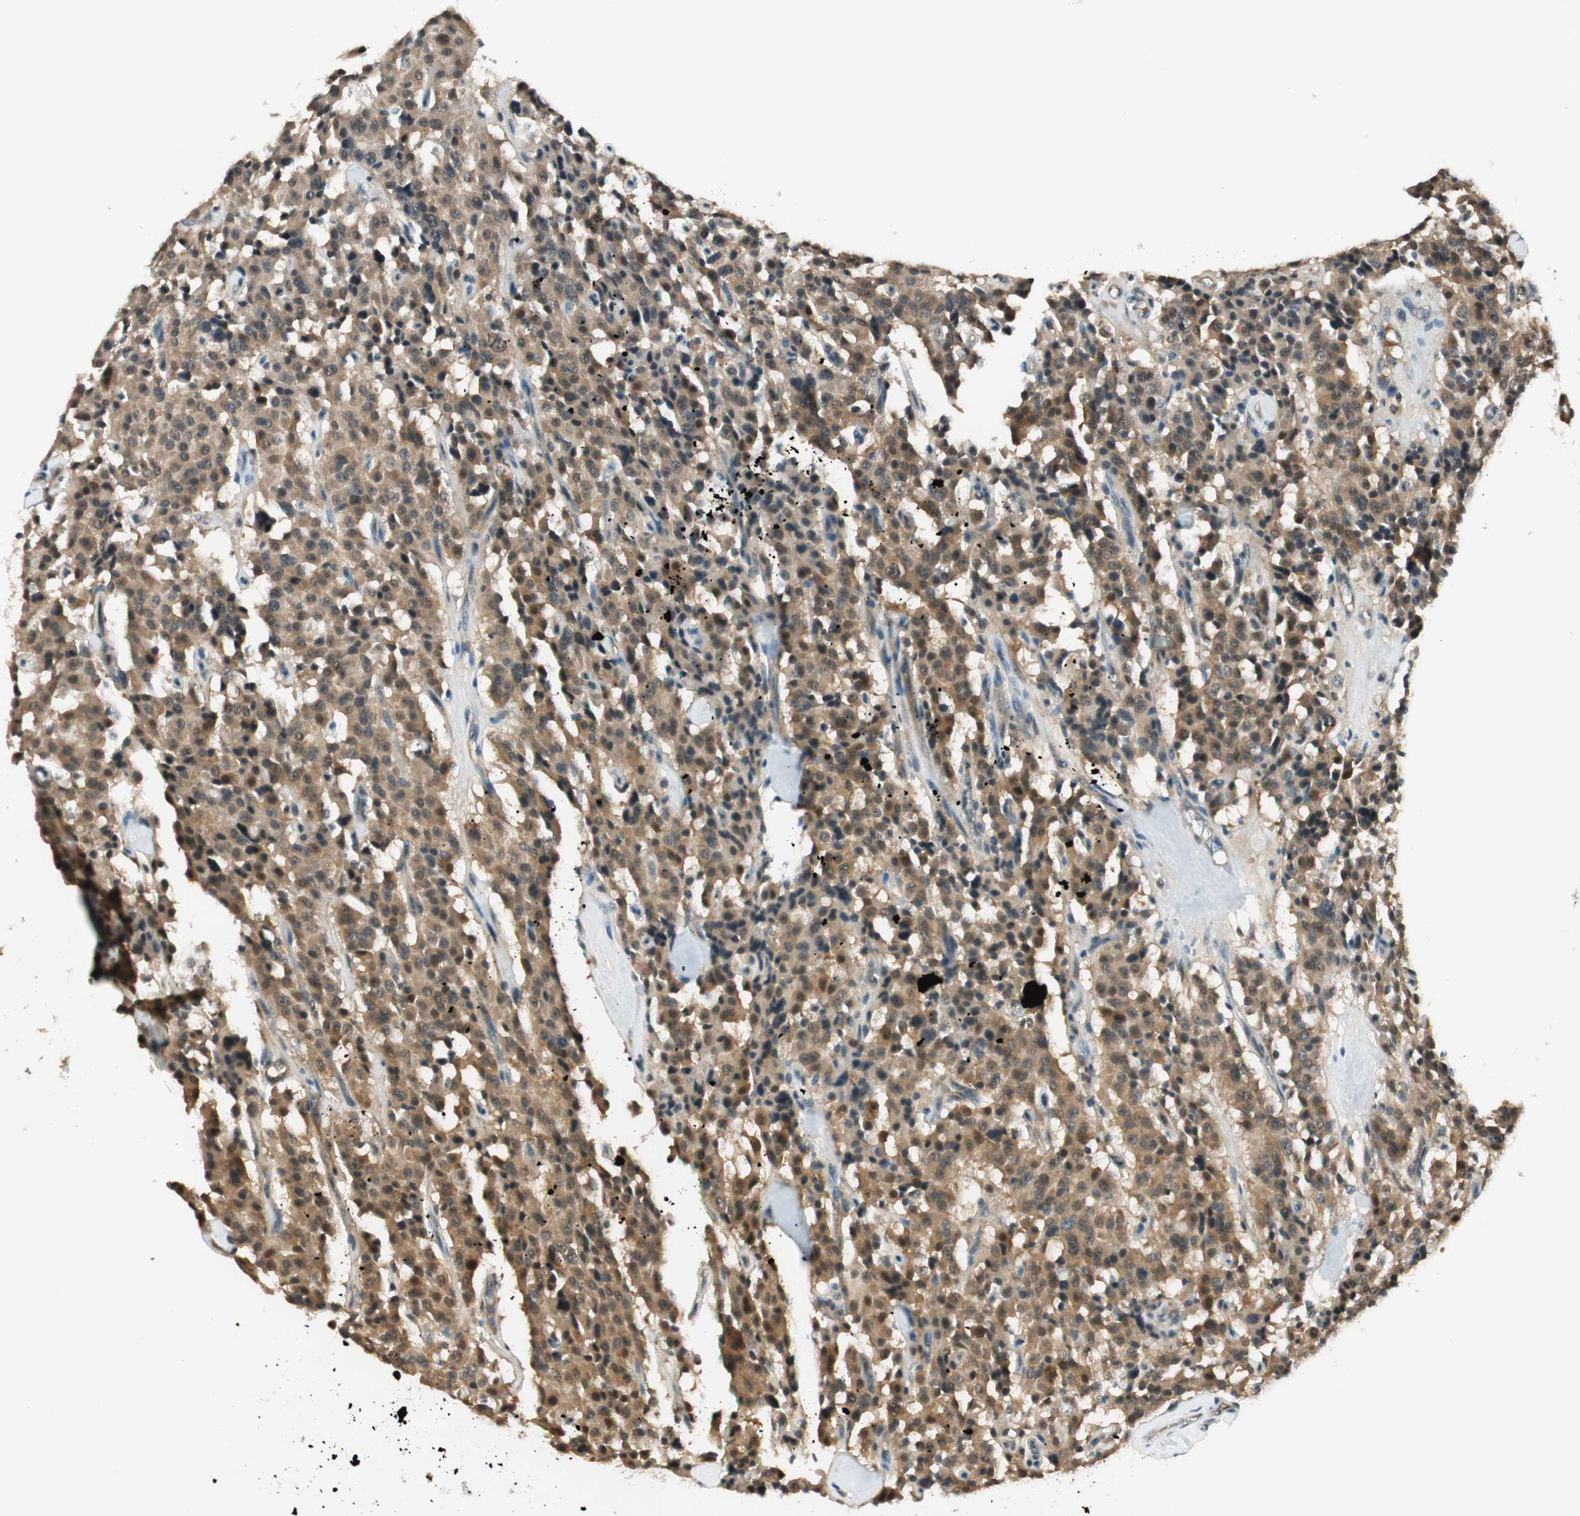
{"staining": {"intensity": "weak", "quantity": ">75%", "location": "cytoplasmic/membranous"}, "tissue": "carcinoid", "cell_type": "Tumor cells", "image_type": "cancer", "snomed": [{"axis": "morphology", "description": "Carcinoid, malignant, NOS"}, {"axis": "topography", "description": "Lung"}], "caption": "About >75% of tumor cells in carcinoid demonstrate weak cytoplasmic/membranous protein expression as visualized by brown immunohistochemical staining.", "gene": "IPO5", "patient": {"sex": "male", "age": 30}}